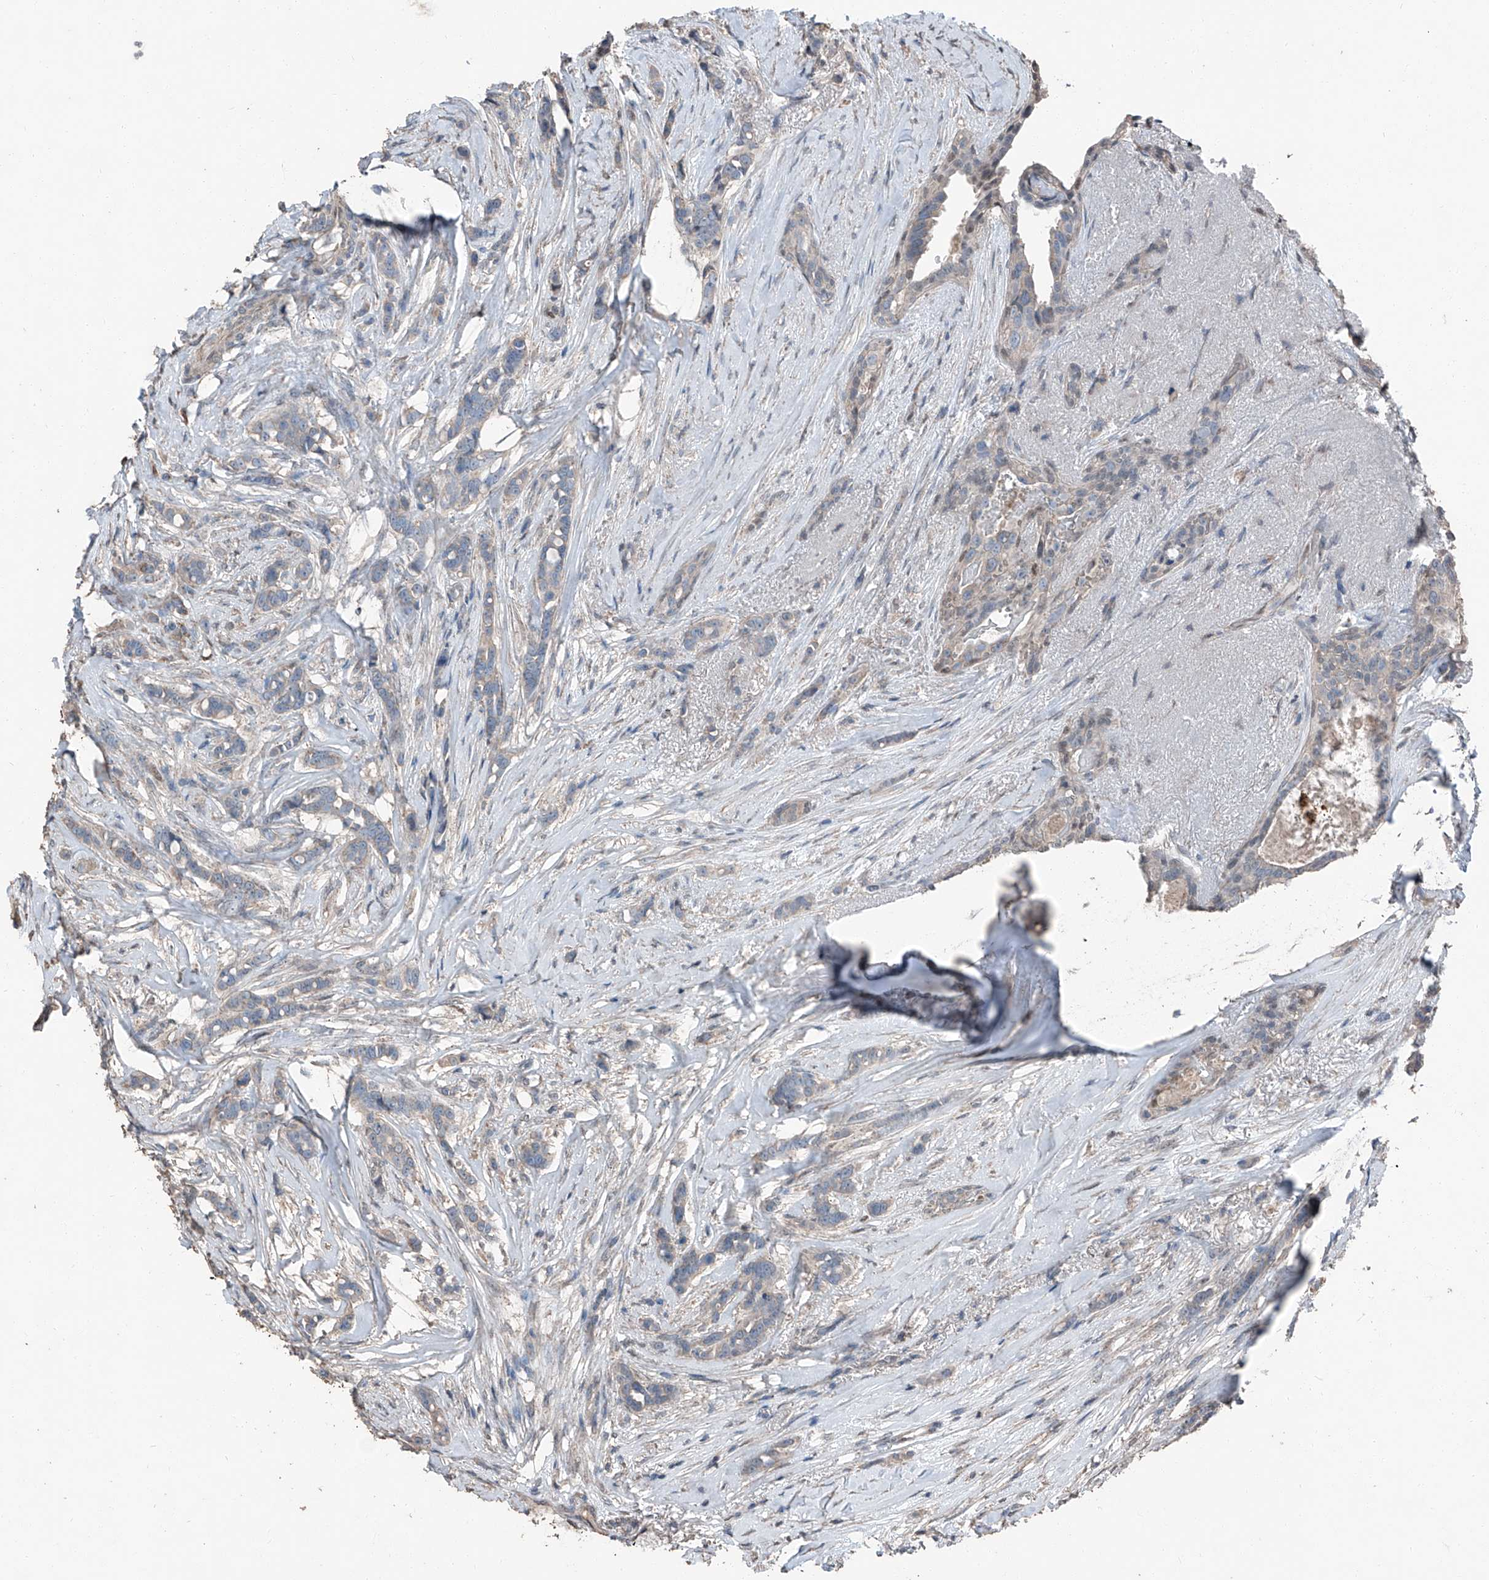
{"staining": {"intensity": "weak", "quantity": "<25%", "location": "cytoplasmic/membranous"}, "tissue": "breast cancer", "cell_type": "Tumor cells", "image_type": "cancer", "snomed": [{"axis": "morphology", "description": "Lobular carcinoma"}, {"axis": "topography", "description": "Breast"}], "caption": "This is a micrograph of IHC staining of breast cancer, which shows no positivity in tumor cells.", "gene": "MAMLD1", "patient": {"sex": "female", "age": 51}}